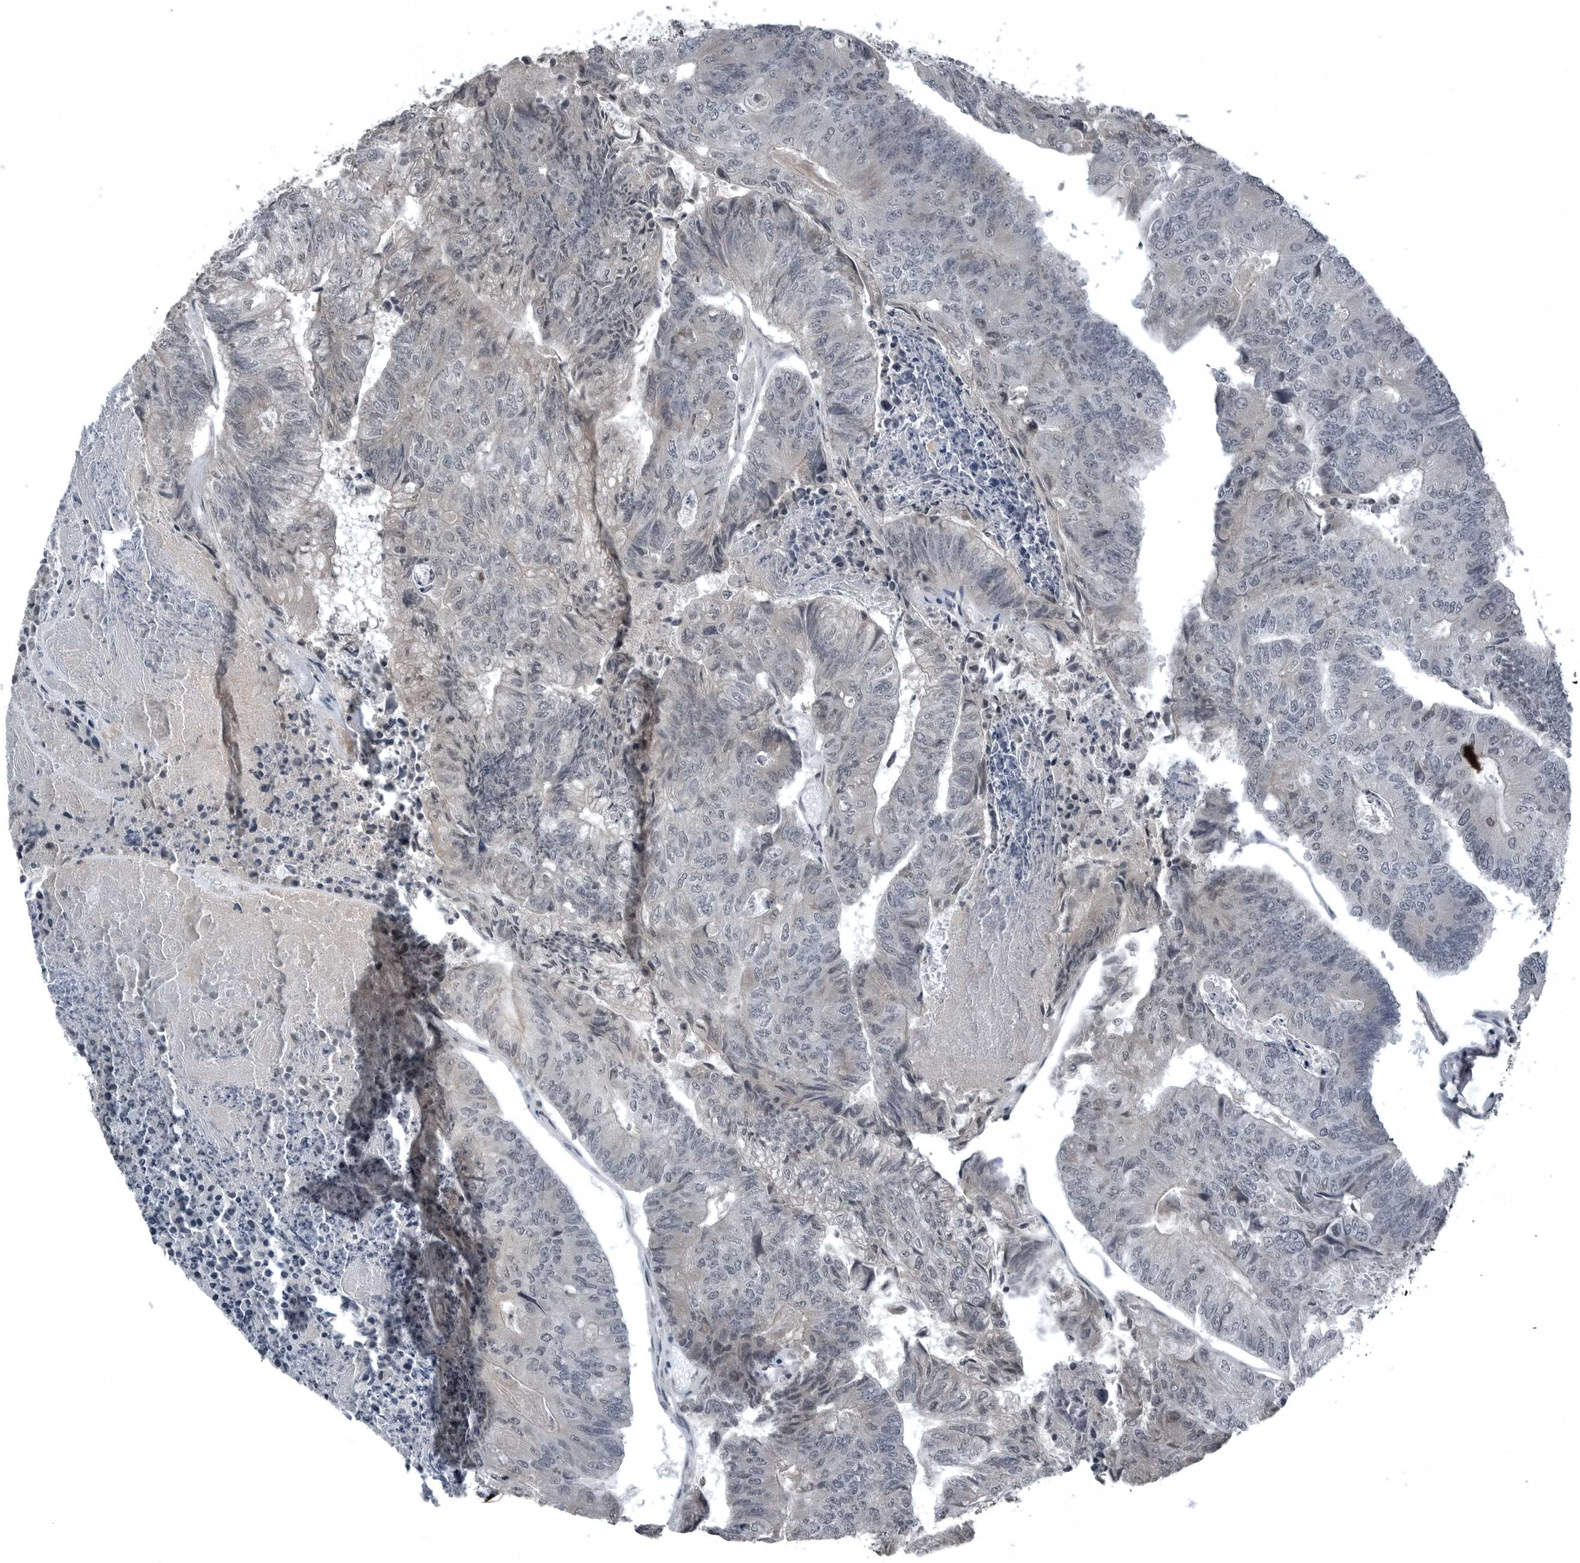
{"staining": {"intensity": "negative", "quantity": "none", "location": "none"}, "tissue": "colorectal cancer", "cell_type": "Tumor cells", "image_type": "cancer", "snomed": [{"axis": "morphology", "description": "Adenocarcinoma, NOS"}, {"axis": "topography", "description": "Colon"}], "caption": "Colorectal cancer stained for a protein using immunohistochemistry (IHC) exhibits no staining tumor cells.", "gene": "GAK", "patient": {"sex": "female", "age": 67}}